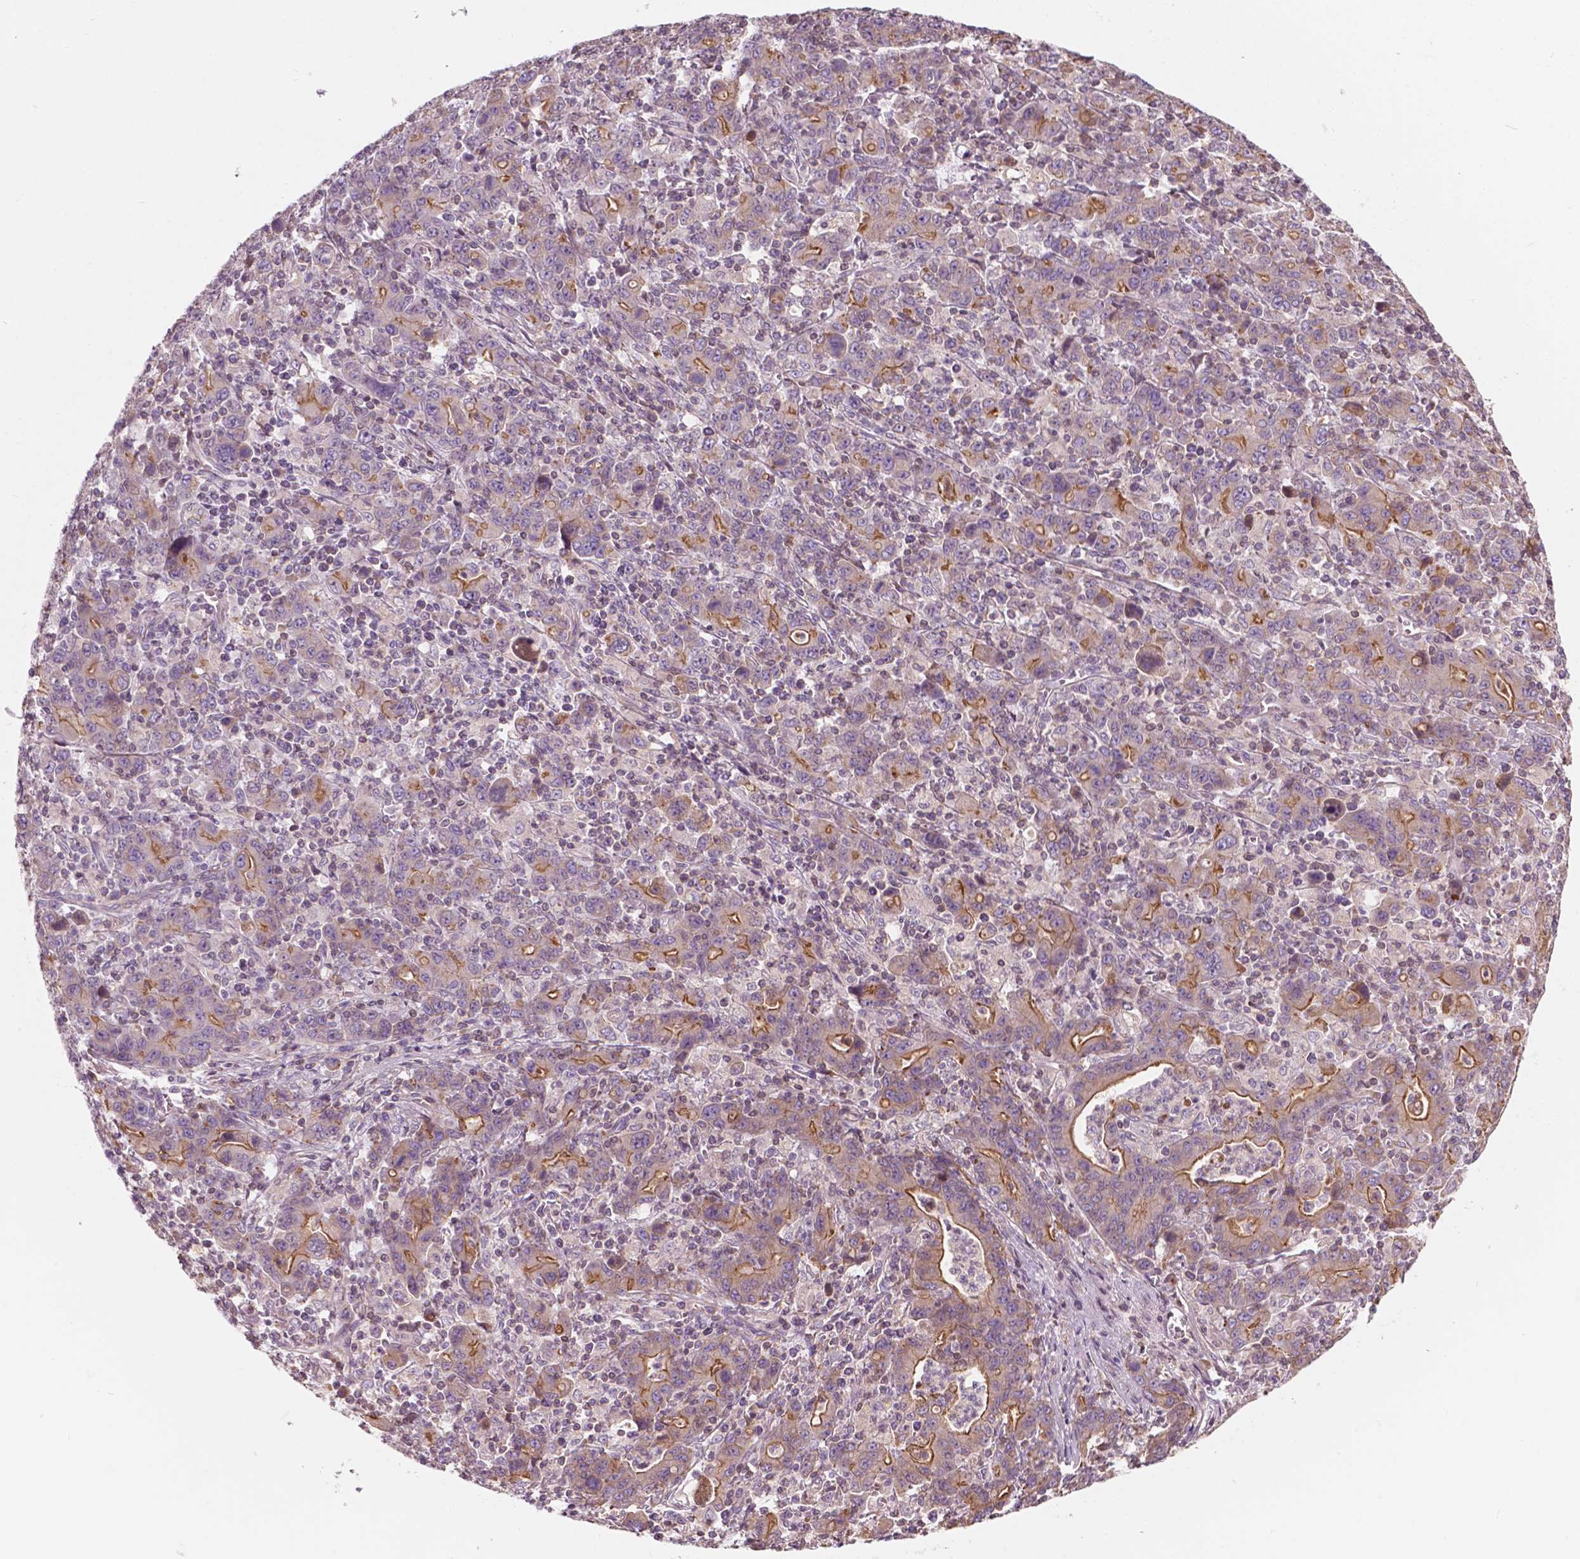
{"staining": {"intensity": "moderate", "quantity": "<25%", "location": "cytoplasmic/membranous"}, "tissue": "stomach cancer", "cell_type": "Tumor cells", "image_type": "cancer", "snomed": [{"axis": "morphology", "description": "Adenocarcinoma, NOS"}, {"axis": "topography", "description": "Stomach, upper"}], "caption": "This is an image of IHC staining of adenocarcinoma (stomach), which shows moderate staining in the cytoplasmic/membranous of tumor cells.", "gene": "SURF4", "patient": {"sex": "male", "age": 69}}